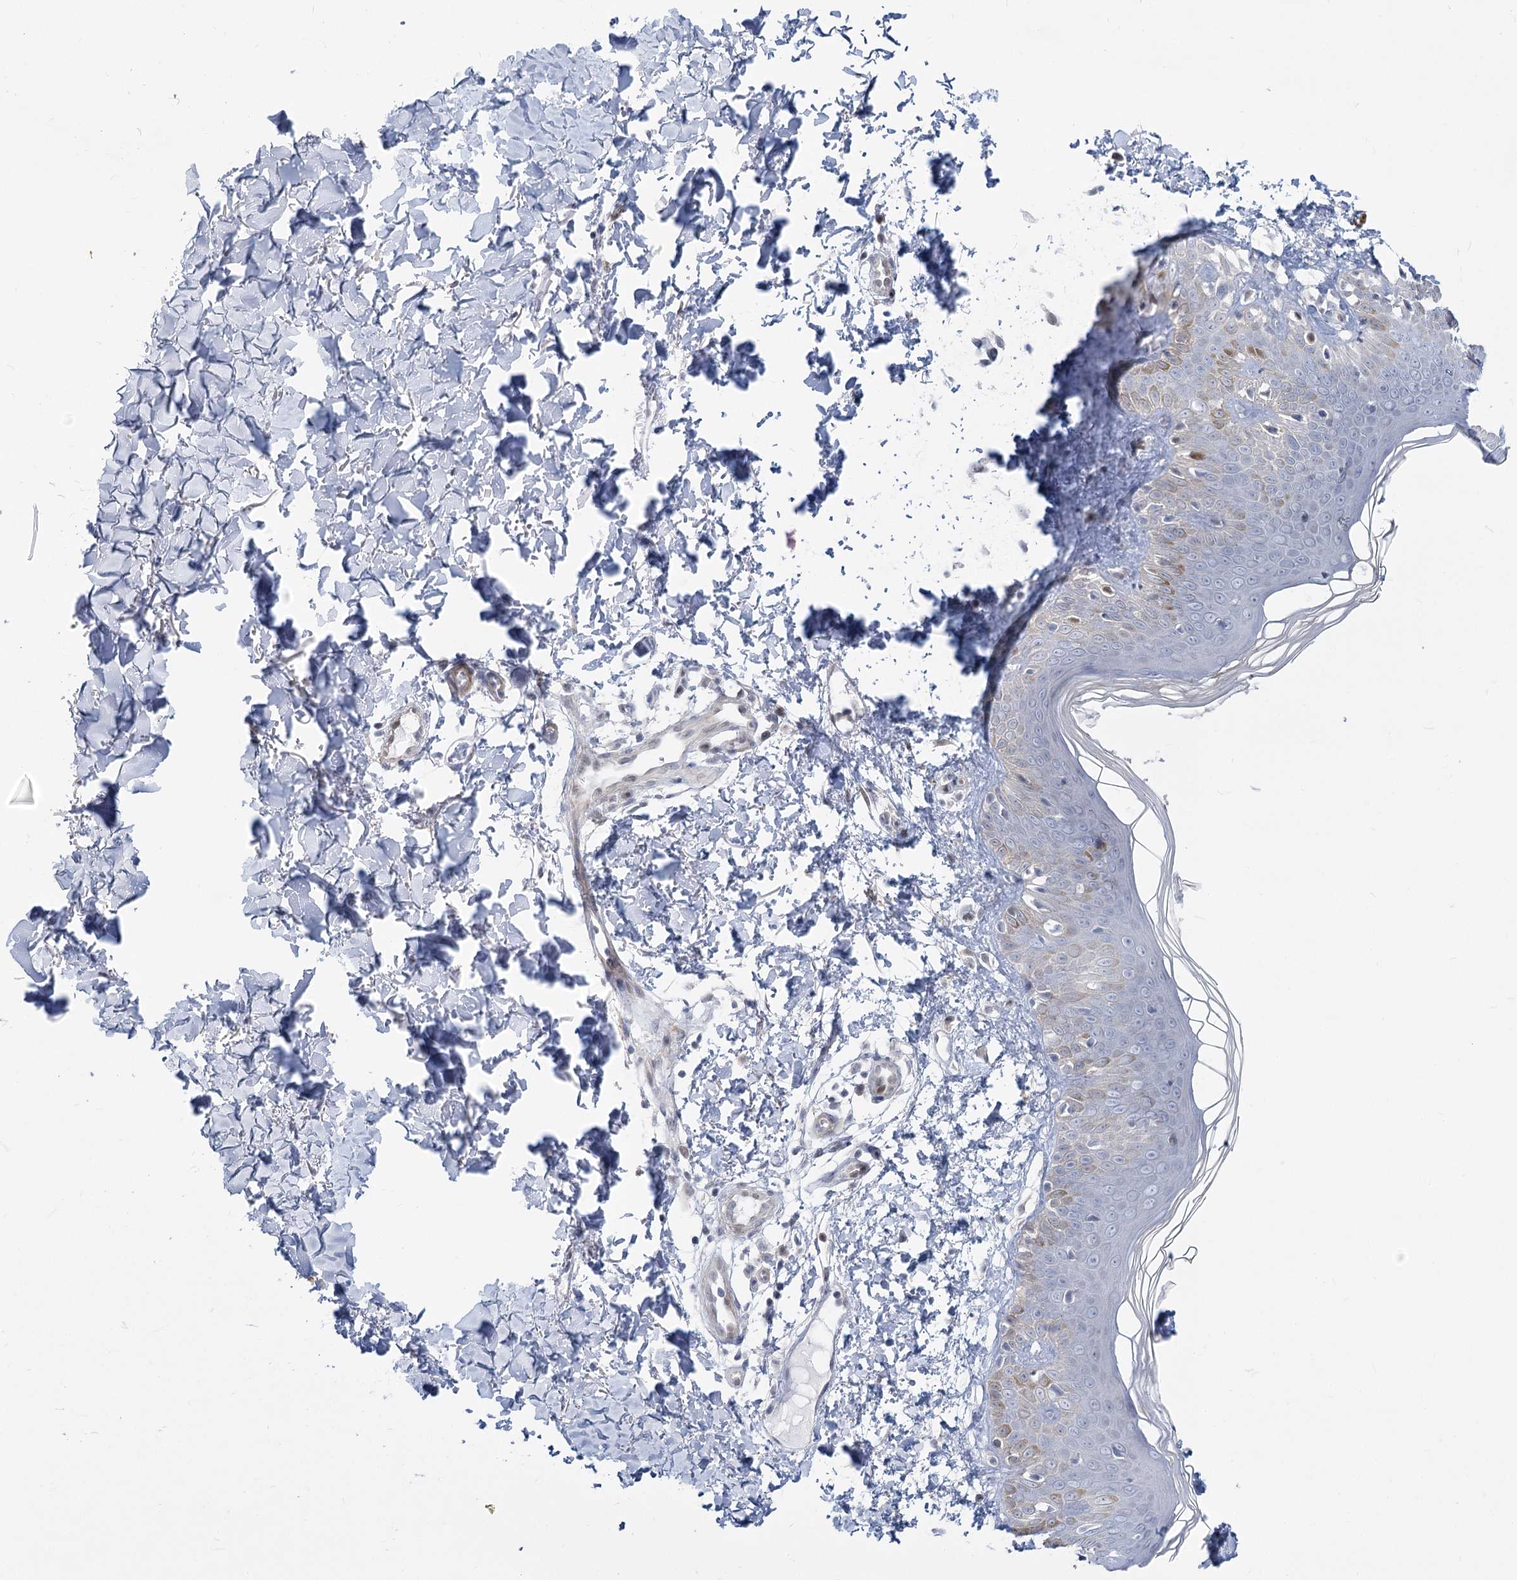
{"staining": {"intensity": "negative", "quantity": "none", "location": "none"}, "tissue": "skin", "cell_type": "Fibroblasts", "image_type": "normal", "snomed": [{"axis": "morphology", "description": "Normal tissue, NOS"}, {"axis": "topography", "description": "Skin"}], "caption": "Immunohistochemistry photomicrograph of benign skin: skin stained with DAB reveals no significant protein expression in fibroblasts.", "gene": "ARSI", "patient": {"sex": "male", "age": 37}}